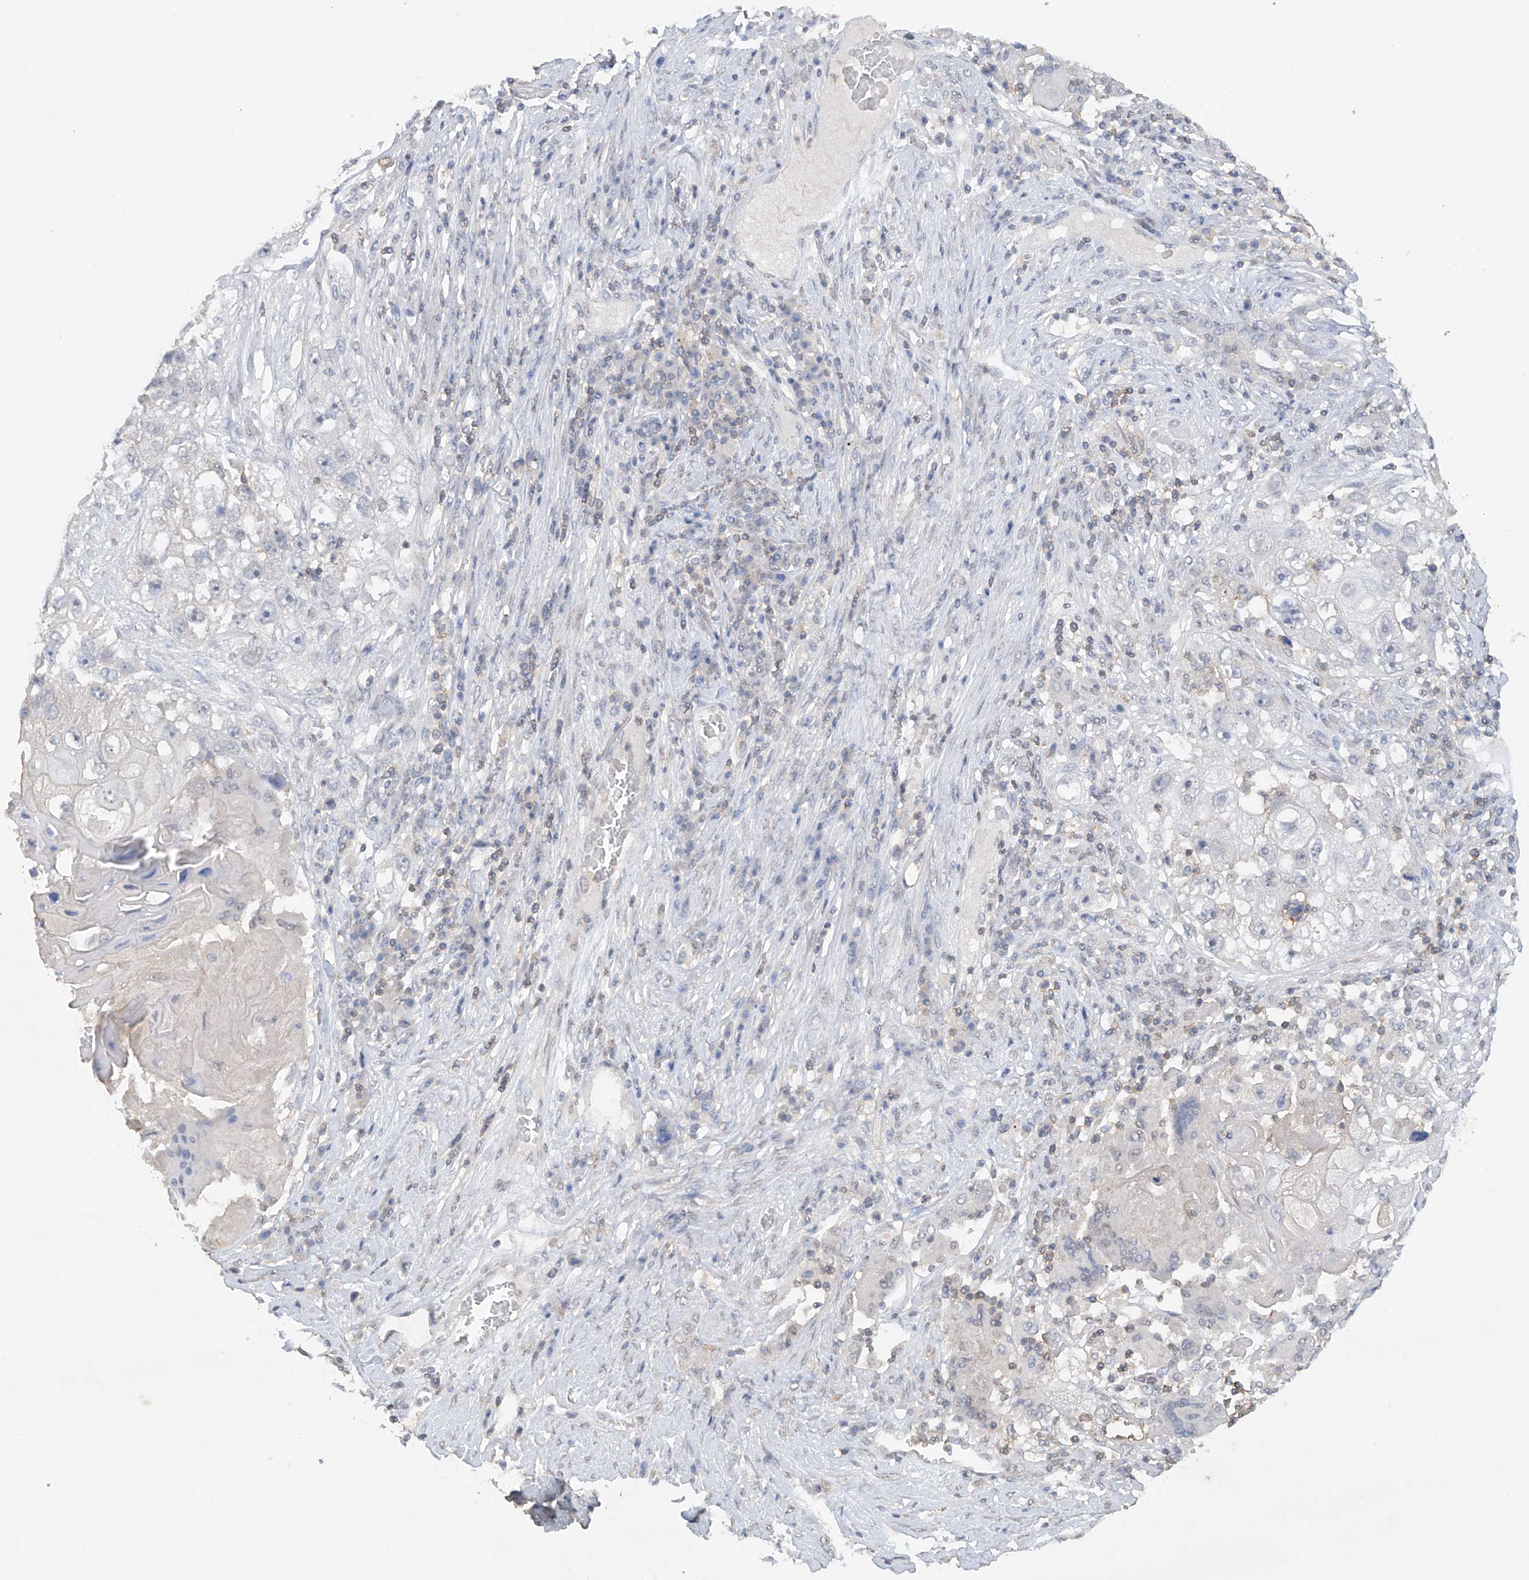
{"staining": {"intensity": "negative", "quantity": "none", "location": "none"}, "tissue": "lung cancer", "cell_type": "Tumor cells", "image_type": "cancer", "snomed": [{"axis": "morphology", "description": "Squamous cell carcinoma, NOS"}, {"axis": "topography", "description": "Lung"}], "caption": "Immunohistochemical staining of human lung cancer reveals no significant staining in tumor cells.", "gene": "HAS3", "patient": {"sex": "male", "age": 61}}